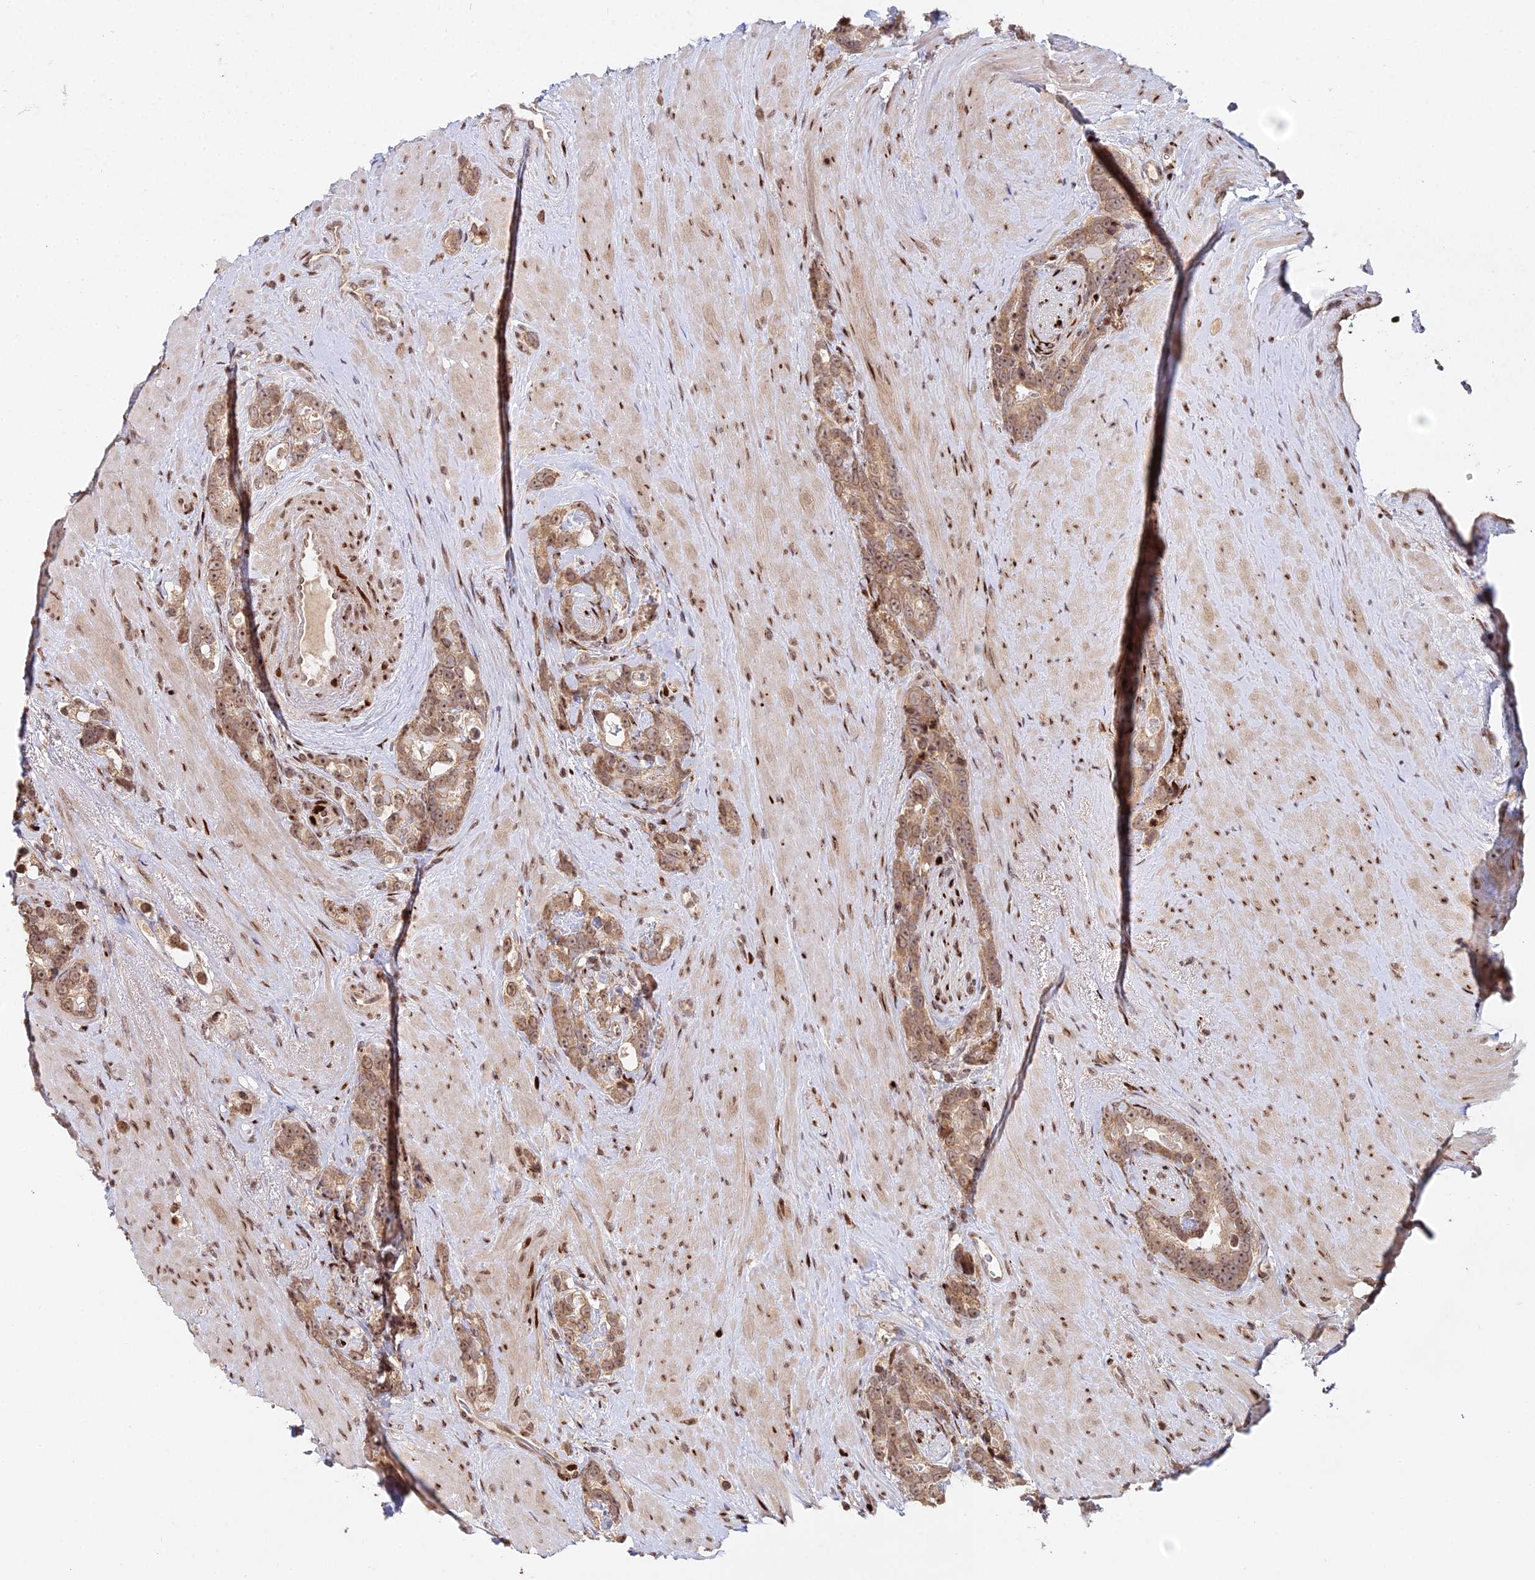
{"staining": {"intensity": "moderate", "quantity": ">75%", "location": "cytoplasmic/membranous,nuclear"}, "tissue": "prostate cancer", "cell_type": "Tumor cells", "image_type": "cancer", "snomed": [{"axis": "morphology", "description": "Adenocarcinoma, High grade"}, {"axis": "topography", "description": "Prostate"}], "caption": "Immunohistochemical staining of human prostate cancer (adenocarcinoma (high-grade)) displays moderate cytoplasmic/membranous and nuclear protein staining in approximately >75% of tumor cells.", "gene": "RBMS2", "patient": {"sex": "male", "age": 74}}